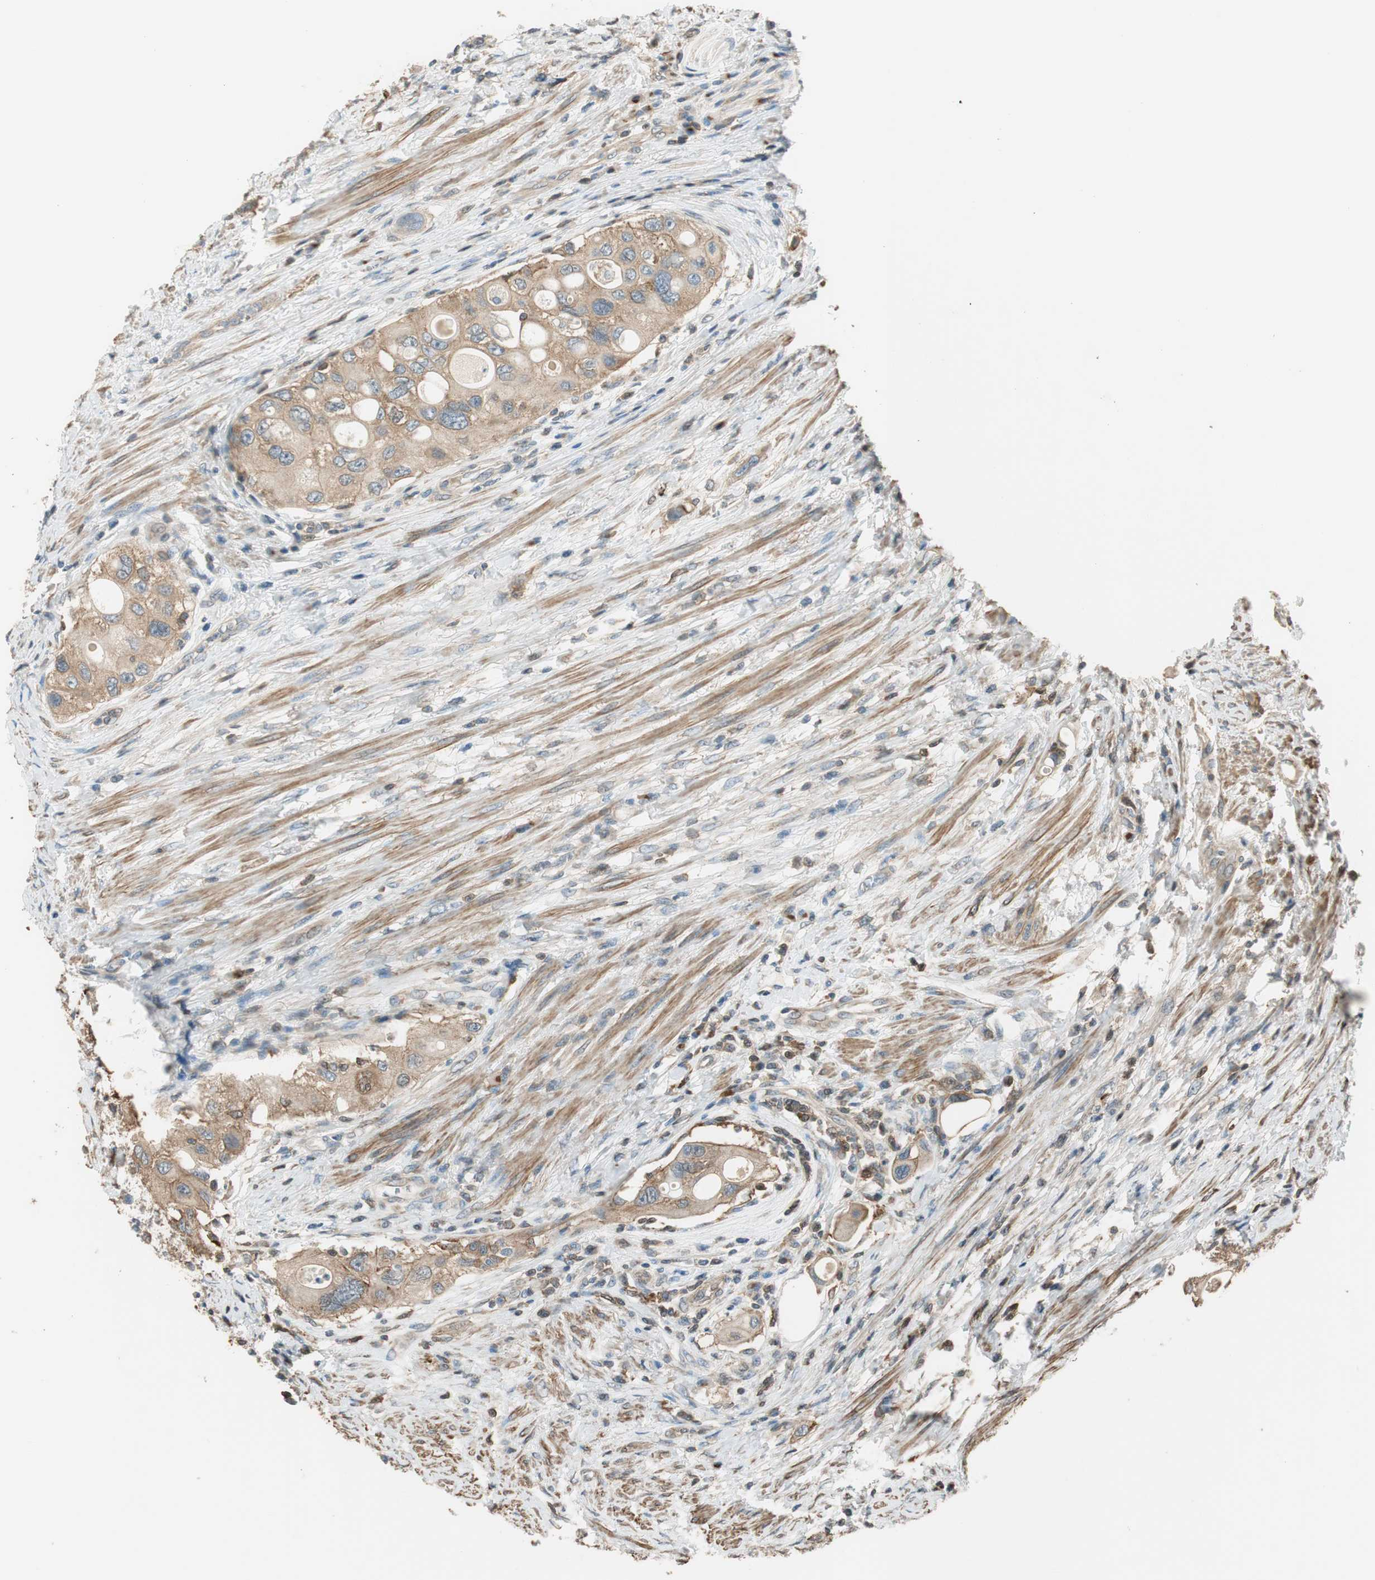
{"staining": {"intensity": "moderate", "quantity": ">75%", "location": "cytoplasmic/membranous"}, "tissue": "urothelial cancer", "cell_type": "Tumor cells", "image_type": "cancer", "snomed": [{"axis": "morphology", "description": "Urothelial carcinoma, High grade"}, {"axis": "topography", "description": "Urinary bladder"}], "caption": "Immunohistochemical staining of urothelial cancer shows medium levels of moderate cytoplasmic/membranous staining in approximately >75% of tumor cells.", "gene": "PI4K2B", "patient": {"sex": "female", "age": 56}}